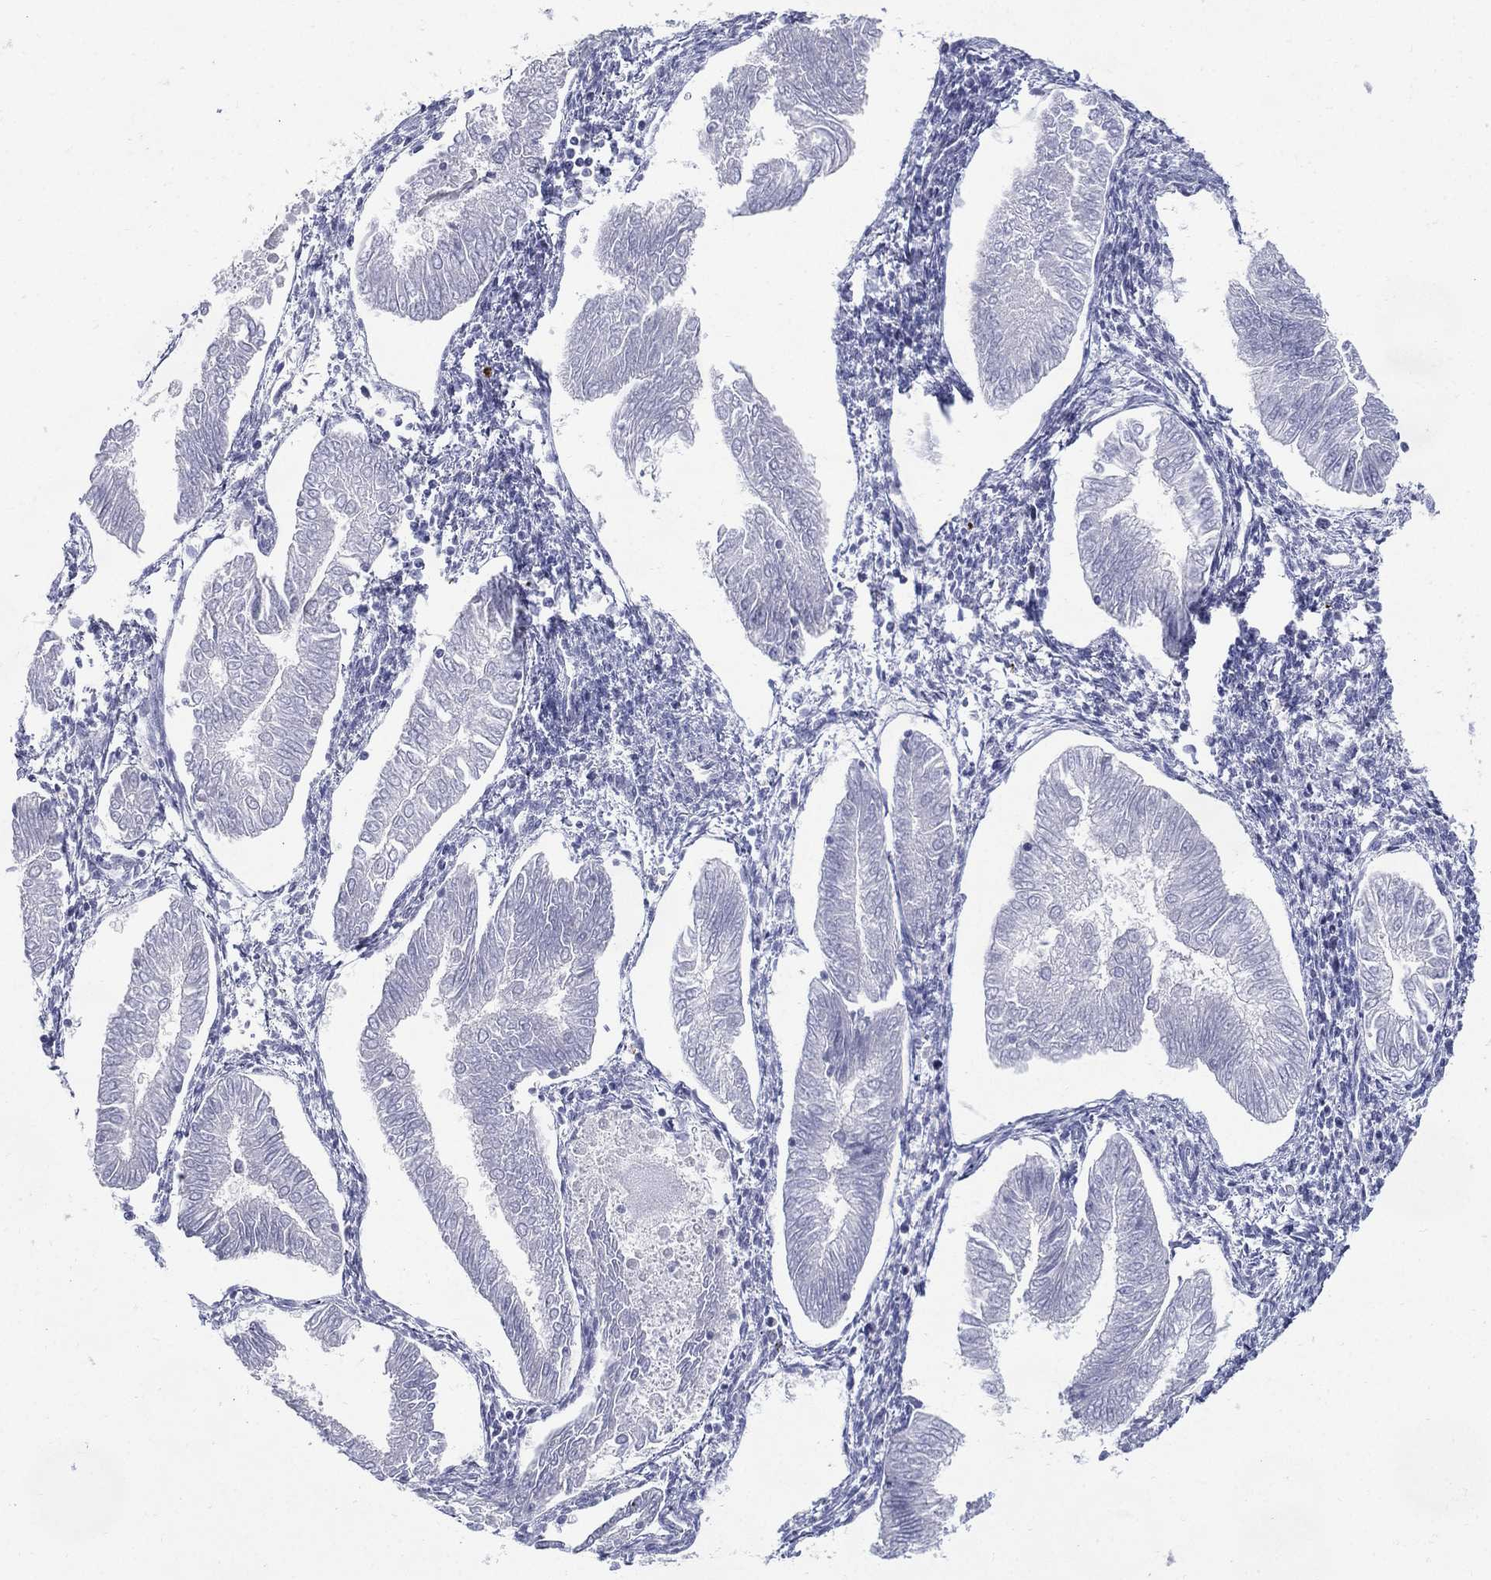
{"staining": {"intensity": "negative", "quantity": "none", "location": "none"}, "tissue": "endometrial cancer", "cell_type": "Tumor cells", "image_type": "cancer", "snomed": [{"axis": "morphology", "description": "Adenocarcinoma, NOS"}, {"axis": "topography", "description": "Endometrium"}], "caption": "This is an IHC micrograph of endometrial cancer. There is no positivity in tumor cells.", "gene": "KIF2C", "patient": {"sex": "female", "age": 53}}